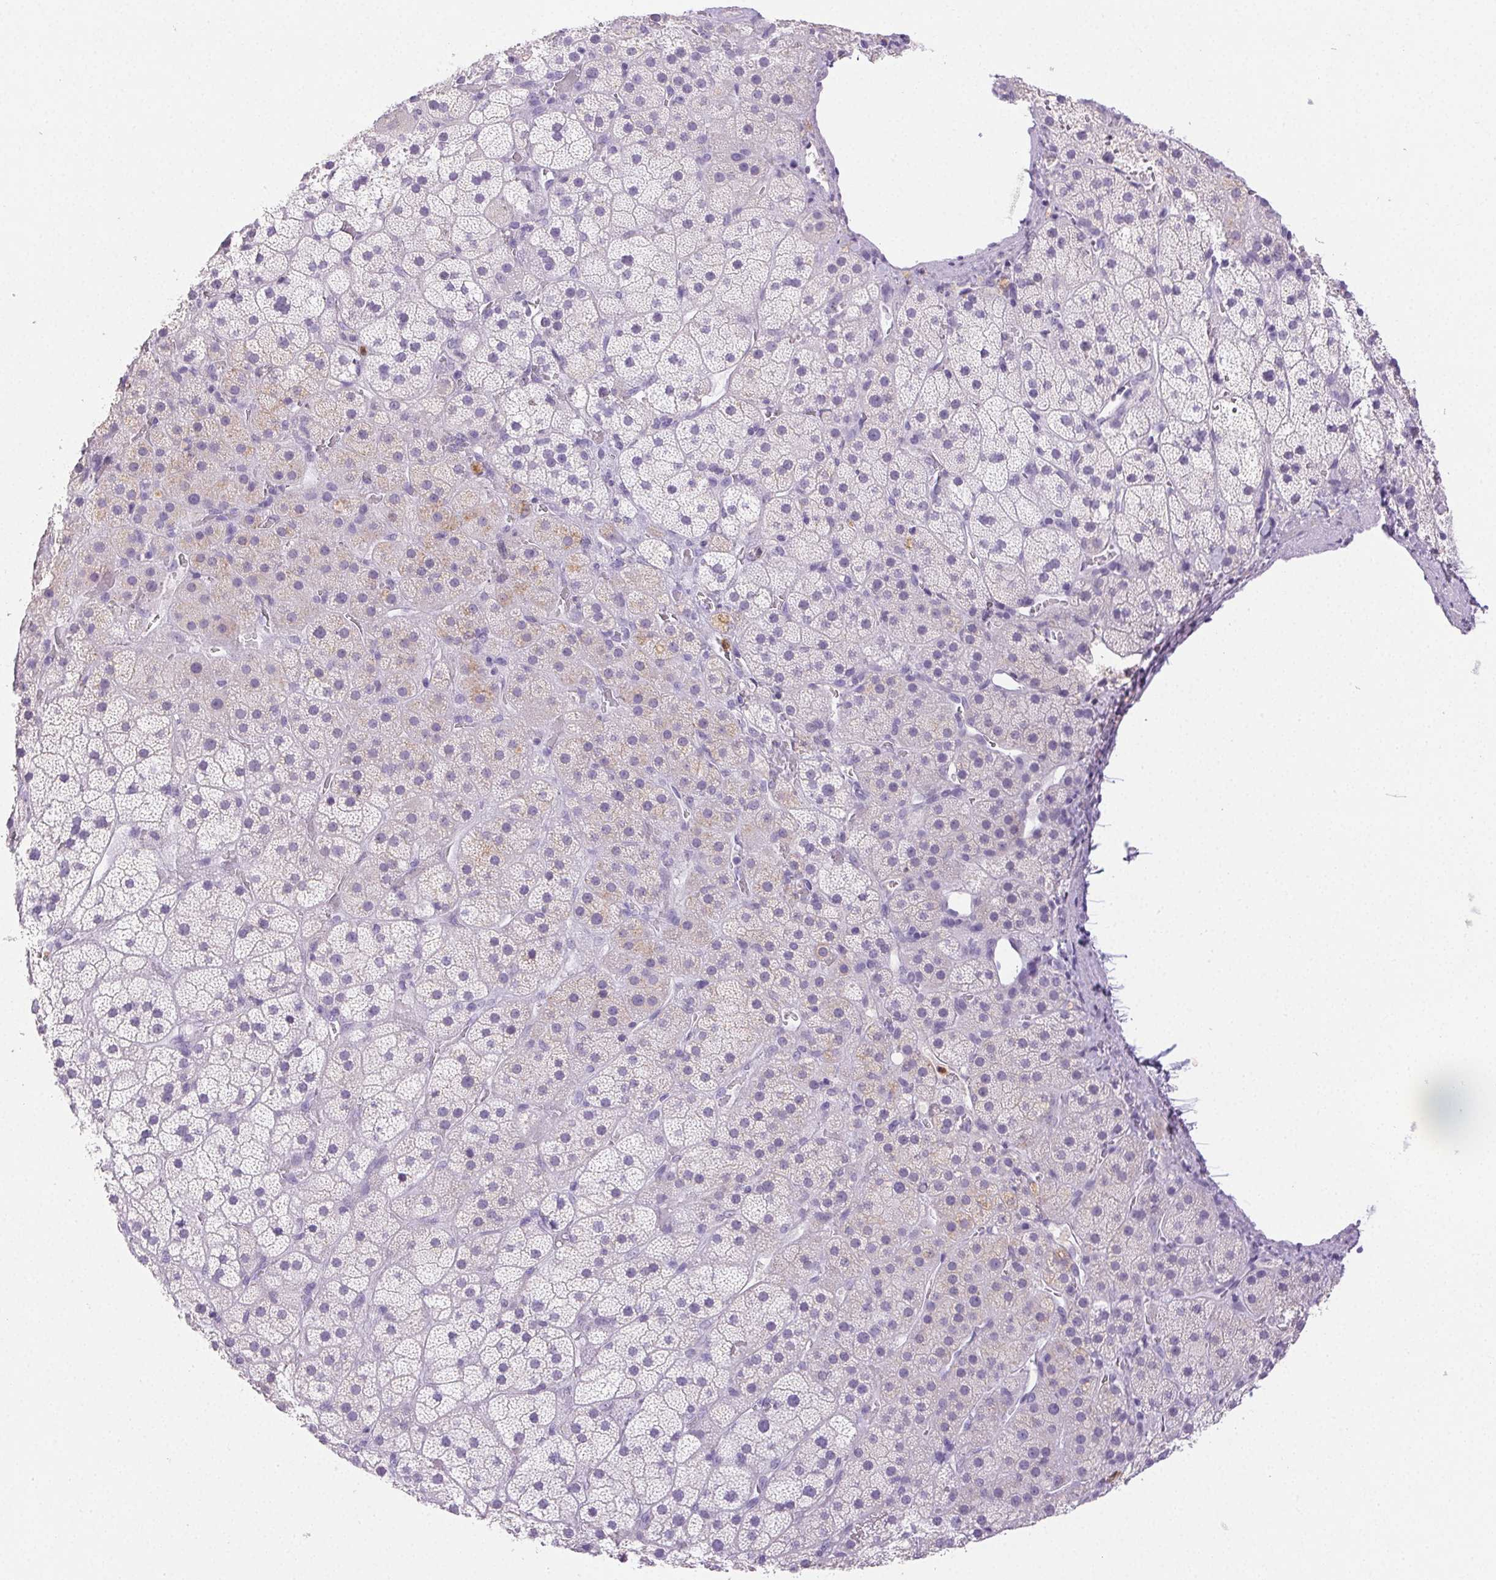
{"staining": {"intensity": "weak", "quantity": "<25%", "location": "cytoplasmic/membranous"}, "tissue": "adrenal gland", "cell_type": "Glandular cells", "image_type": "normal", "snomed": [{"axis": "morphology", "description": "Normal tissue, NOS"}, {"axis": "topography", "description": "Adrenal gland"}], "caption": "Immunohistochemistry (IHC) of unremarkable adrenal gland demonstrates no positivity in glandular cells. (Brightfield microscopy of DAB (3,3'-diaminobenzidine) immunohistochemistry at high magnification).", "gene": "EMX2", "patient": {"sex": "male", "age": 57}}